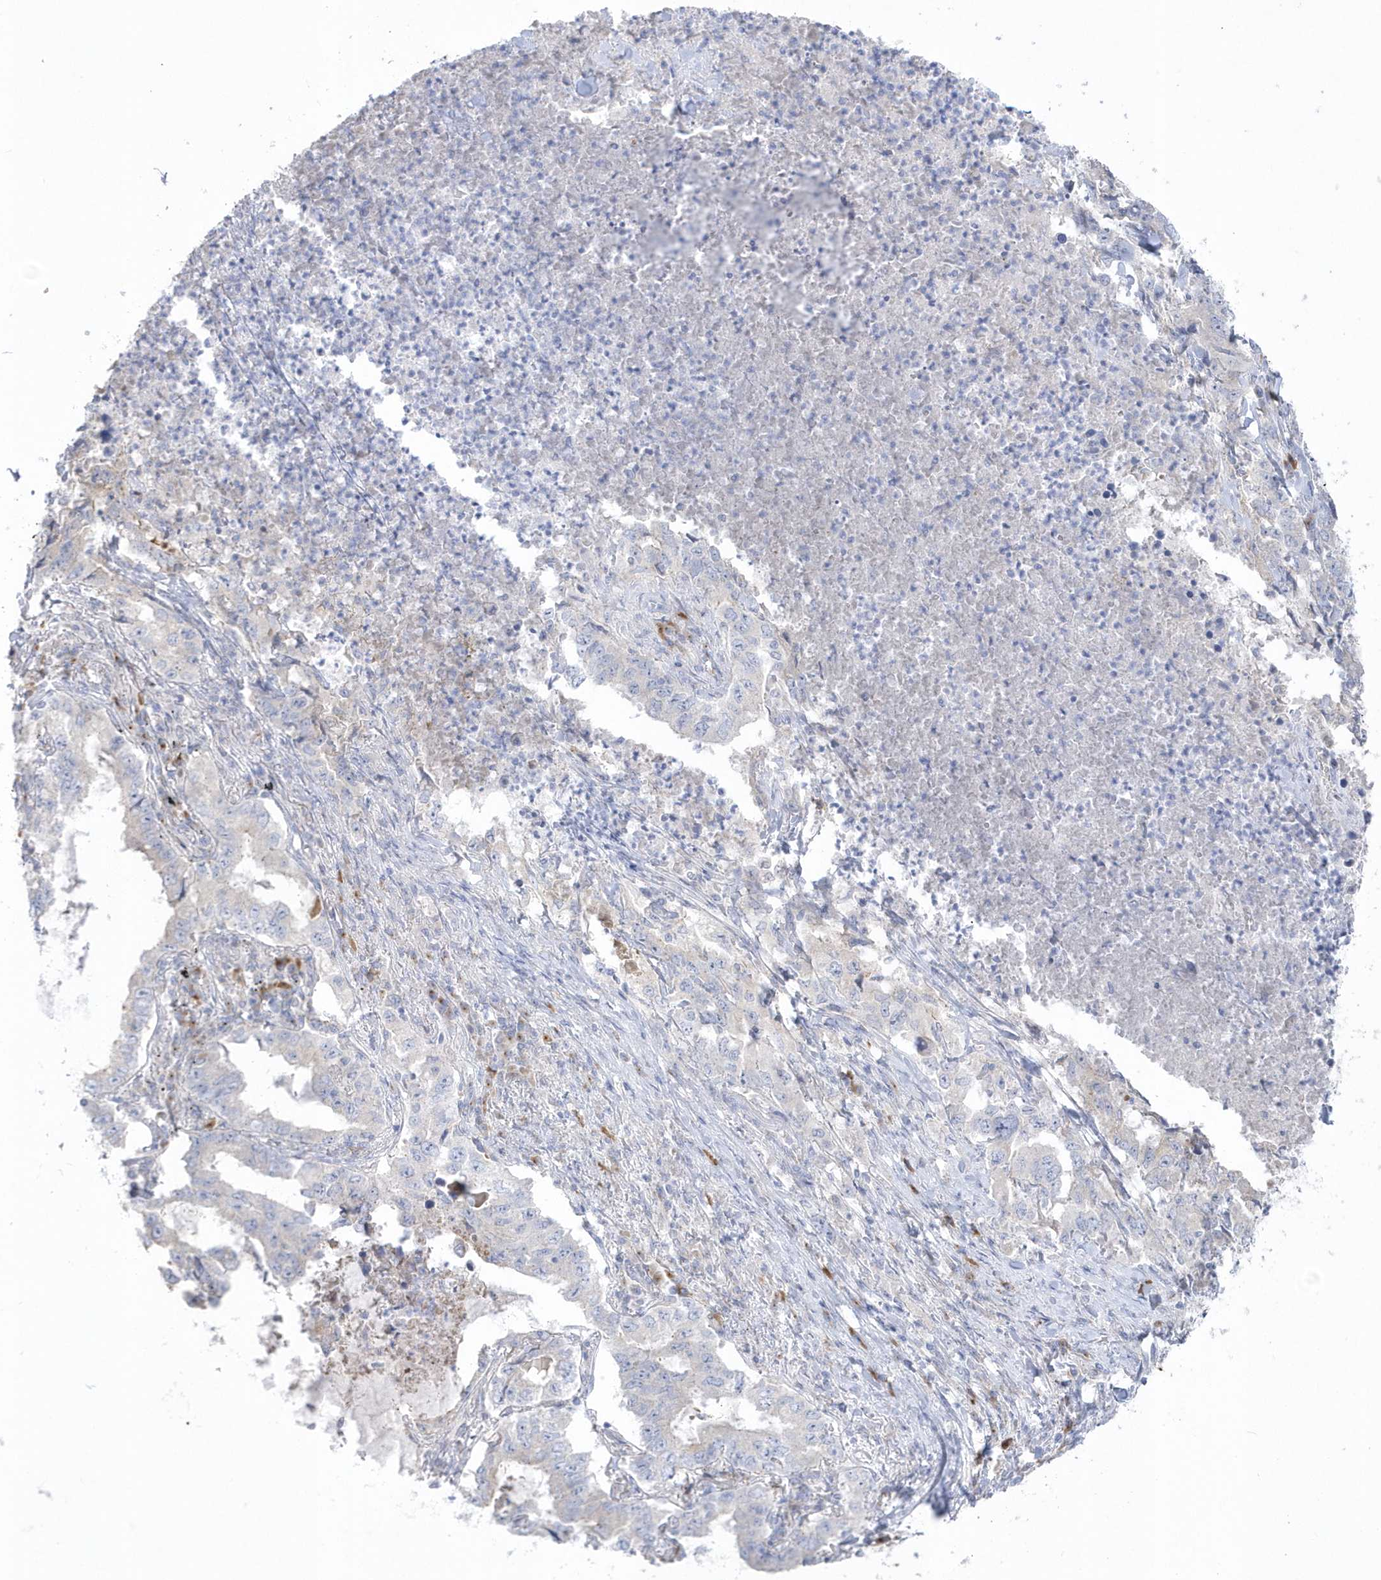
{"staining": {"intensity": "negative", "quantity": "none", "location": "none"}, "tissue": "lung cancer", "cell_type": "Tumor cells", "image_type": "cancer", "snomed": [{"axis": "morphology", "description": "Adenocarcinoma, NOS"}, {"axis": "topography", "description": "Lung"}], "caption": "A micrograph of human adenocarcinoma (lung) is negative for staining in tumor cells.", "gene": "SEMA3D", "patient": {"sex": "female", "age": 51}}